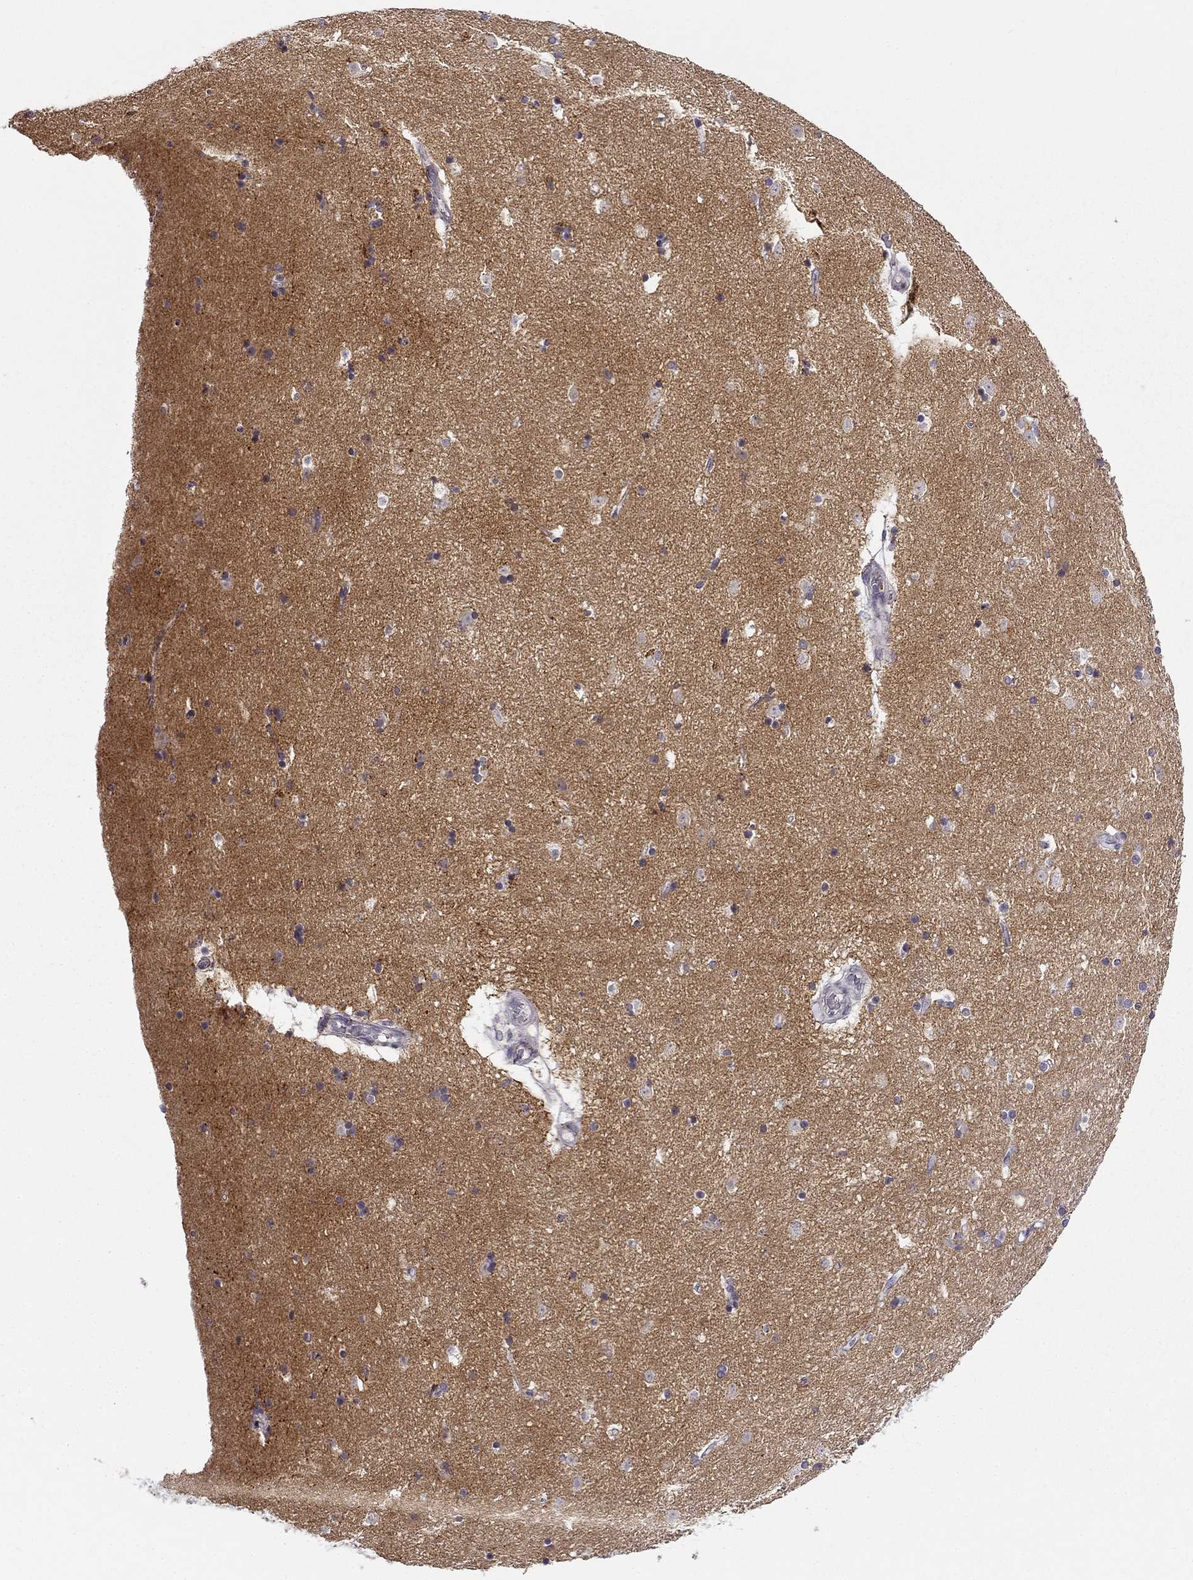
{"staining": {"intensity": "negative", "quantity": "none", "location": "none"}, "tissue": "caudate", "cell_type": "Glial cells", "image_type": "normal", "snomed": [{"axis": "morphology", "description": "Normal tissue, NOS"}, {"axis": "topography", "description": "Lateral ventricle wall"}], "caption": "Immunohistochemistry (IHC) of normal caudate exhibits no staining in glial cells. Nuclei are stained in blue.", "gene": "CNR1", "patient": {"sex": "male", "age": 51}}